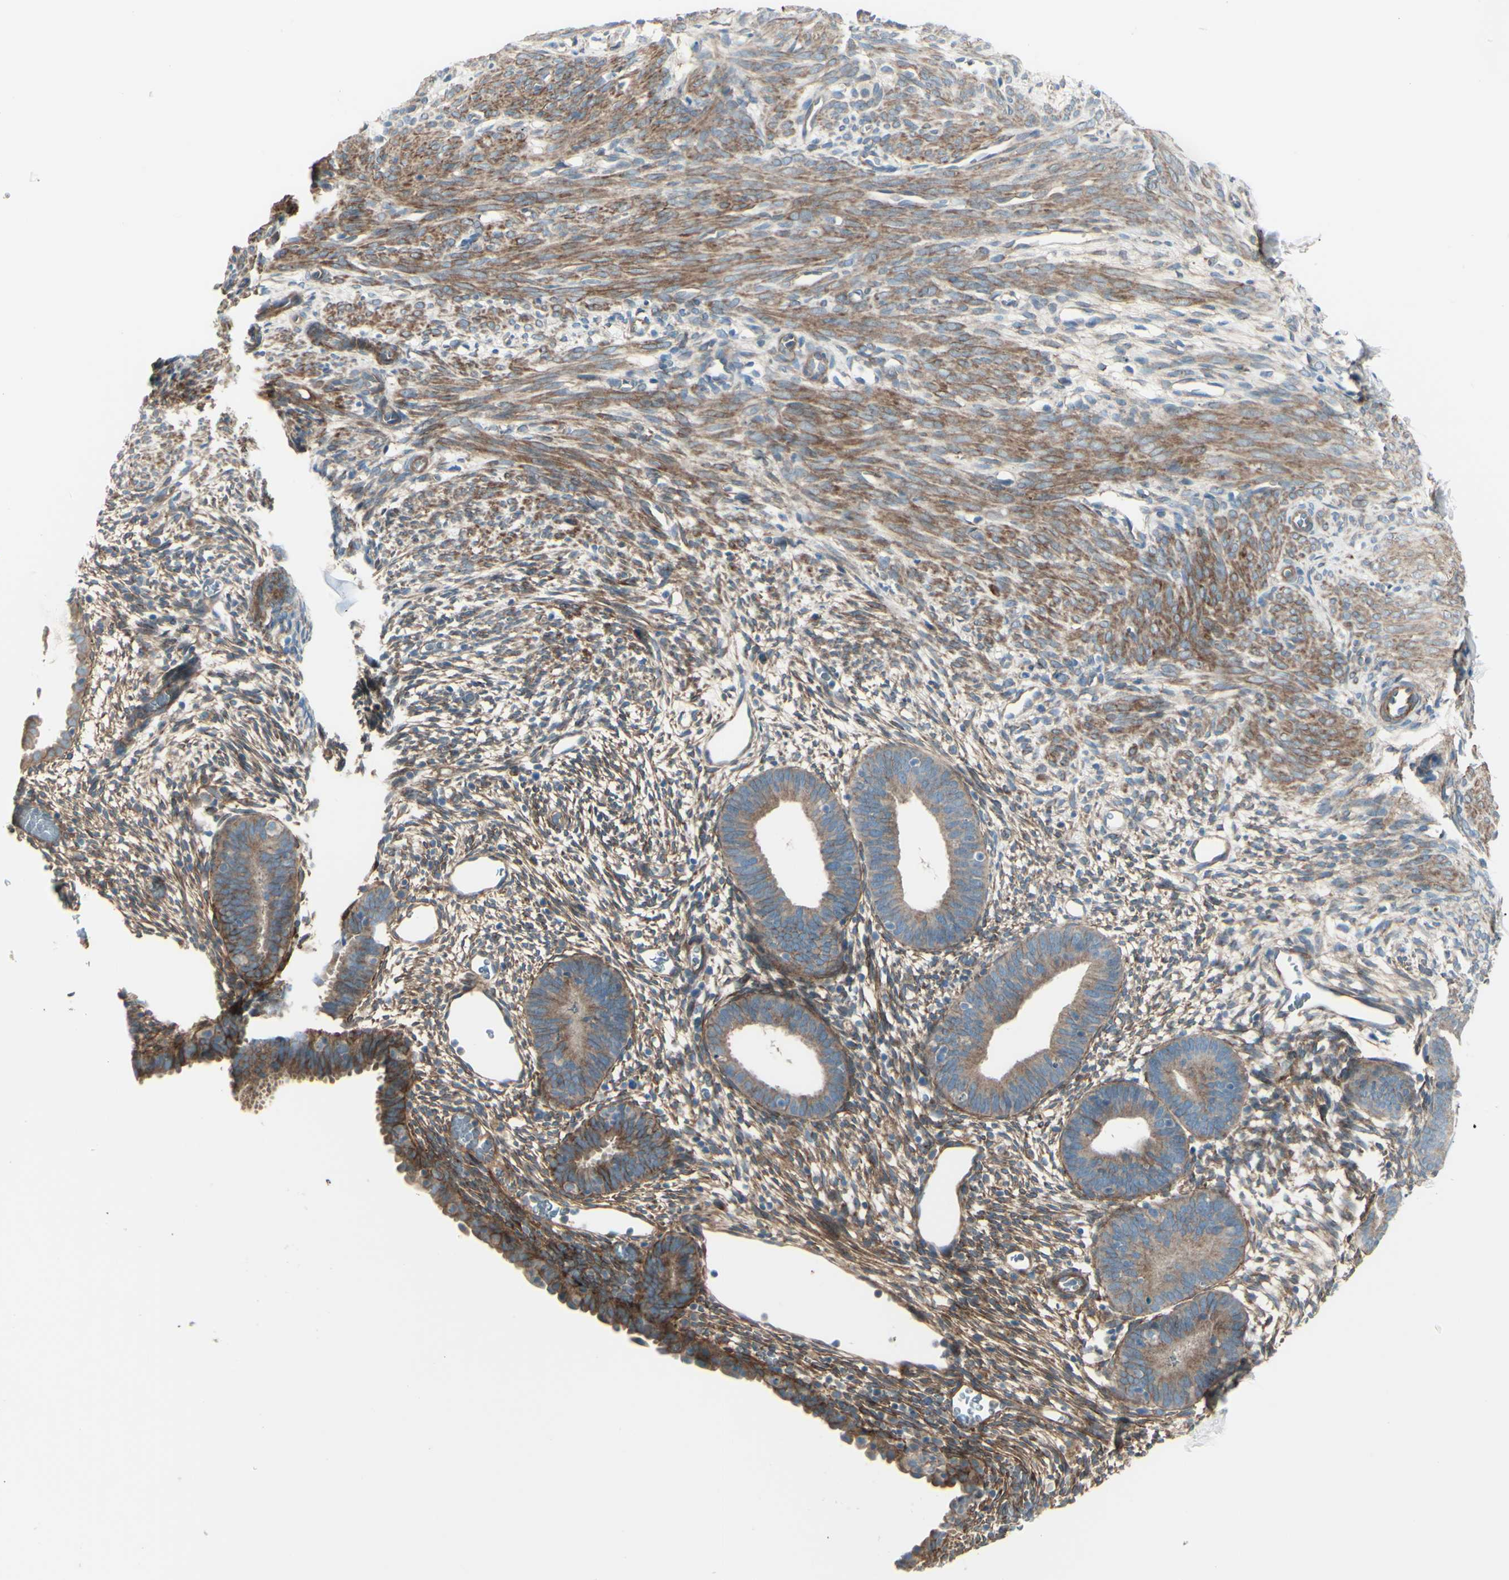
{"staining": {"intensity": "moderate", "quantity": ">75%", "location": "cytoplasmic/membranous"}, "tissue": "endometrium", "cell_type": "Cells in endometrial stroma", "image_type": "normal", "snomed": [{"axis": "morphology", "description": "Normal tissue, NOS"}, {"axis": "morphology", "description": "Atrophy, NOS"}, {"axis": "topography", "description": "Uterus"}, {"axis": "topography", "description": "Endometrium"}], "caption": "Protein staining of normal endometrium shows moderate cytoplasmic/membranous expression in approximately >75% of cells in endometrial stroma. Using DAB (brown) and hematoxylin (blue) stains, captured at high magnification using brightfield microscopy.", "gene": "PCDHGA10", "patient": {"sex": "female", "age": 68}}